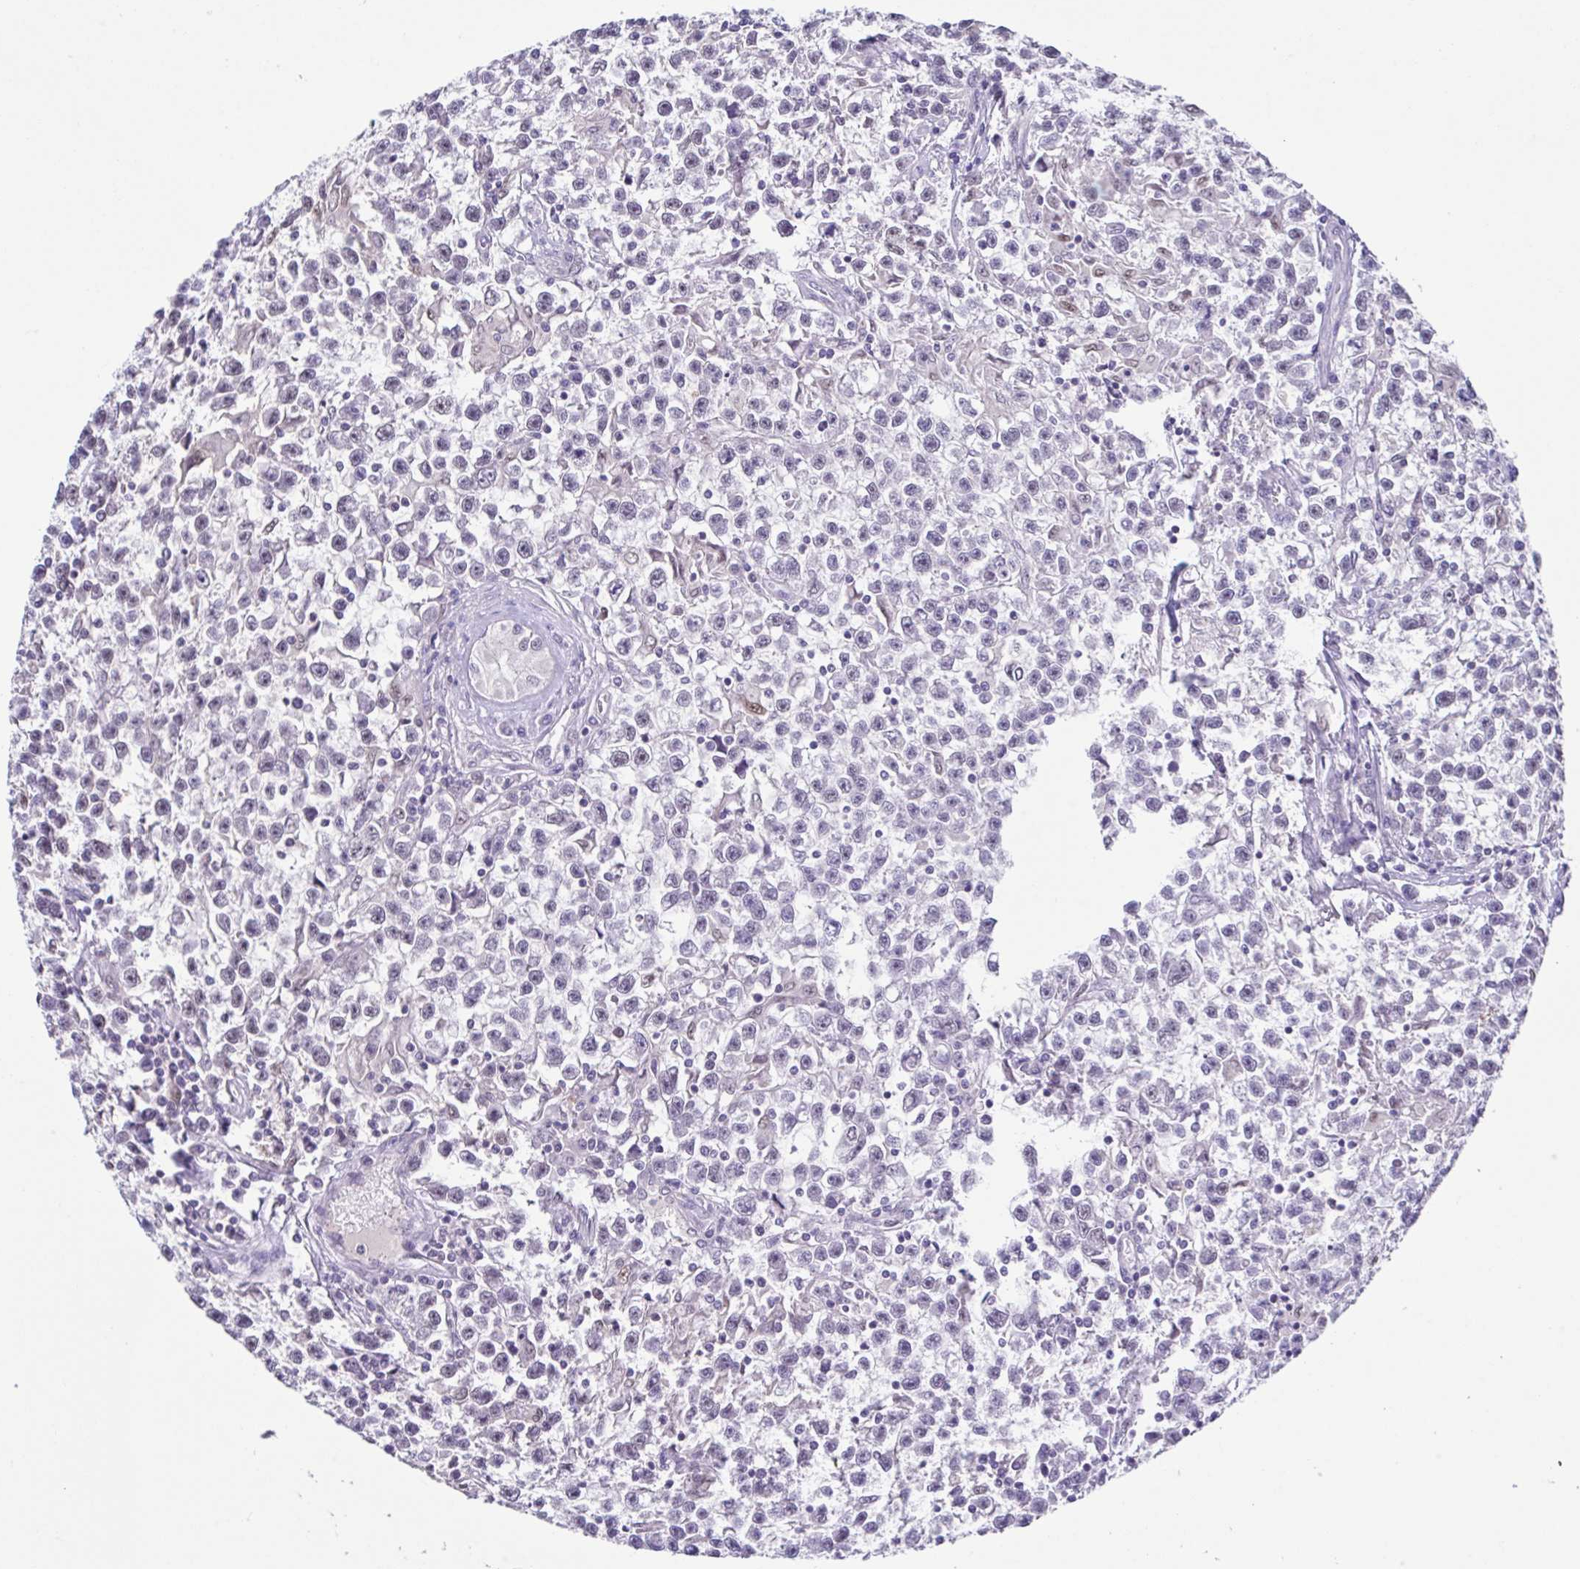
{"staining": {"intensity": "negative", "quantity": "none", "location": "none"}, "tissue": "testis cancer", "cell_type": "Tumor cells", "image_type": "cancer", "snomed": [{"axis": "morphology", "description": "Seminoma, NOS"}, {"axis": "topography", "description": "Testis"}], "caption": "Immunohistochemistry image of neoplastic tissue: testis cancer (seminoma) stained with DAB (3,3'-diaminobenzidine) demonstrates no significant protein positivity in tumor cells. (Immunohistochemistry (ihc), brightfield microscopy, high magnification).", "gene": "ACTRT3", "patient": {"sex": "male", "age": 31}}